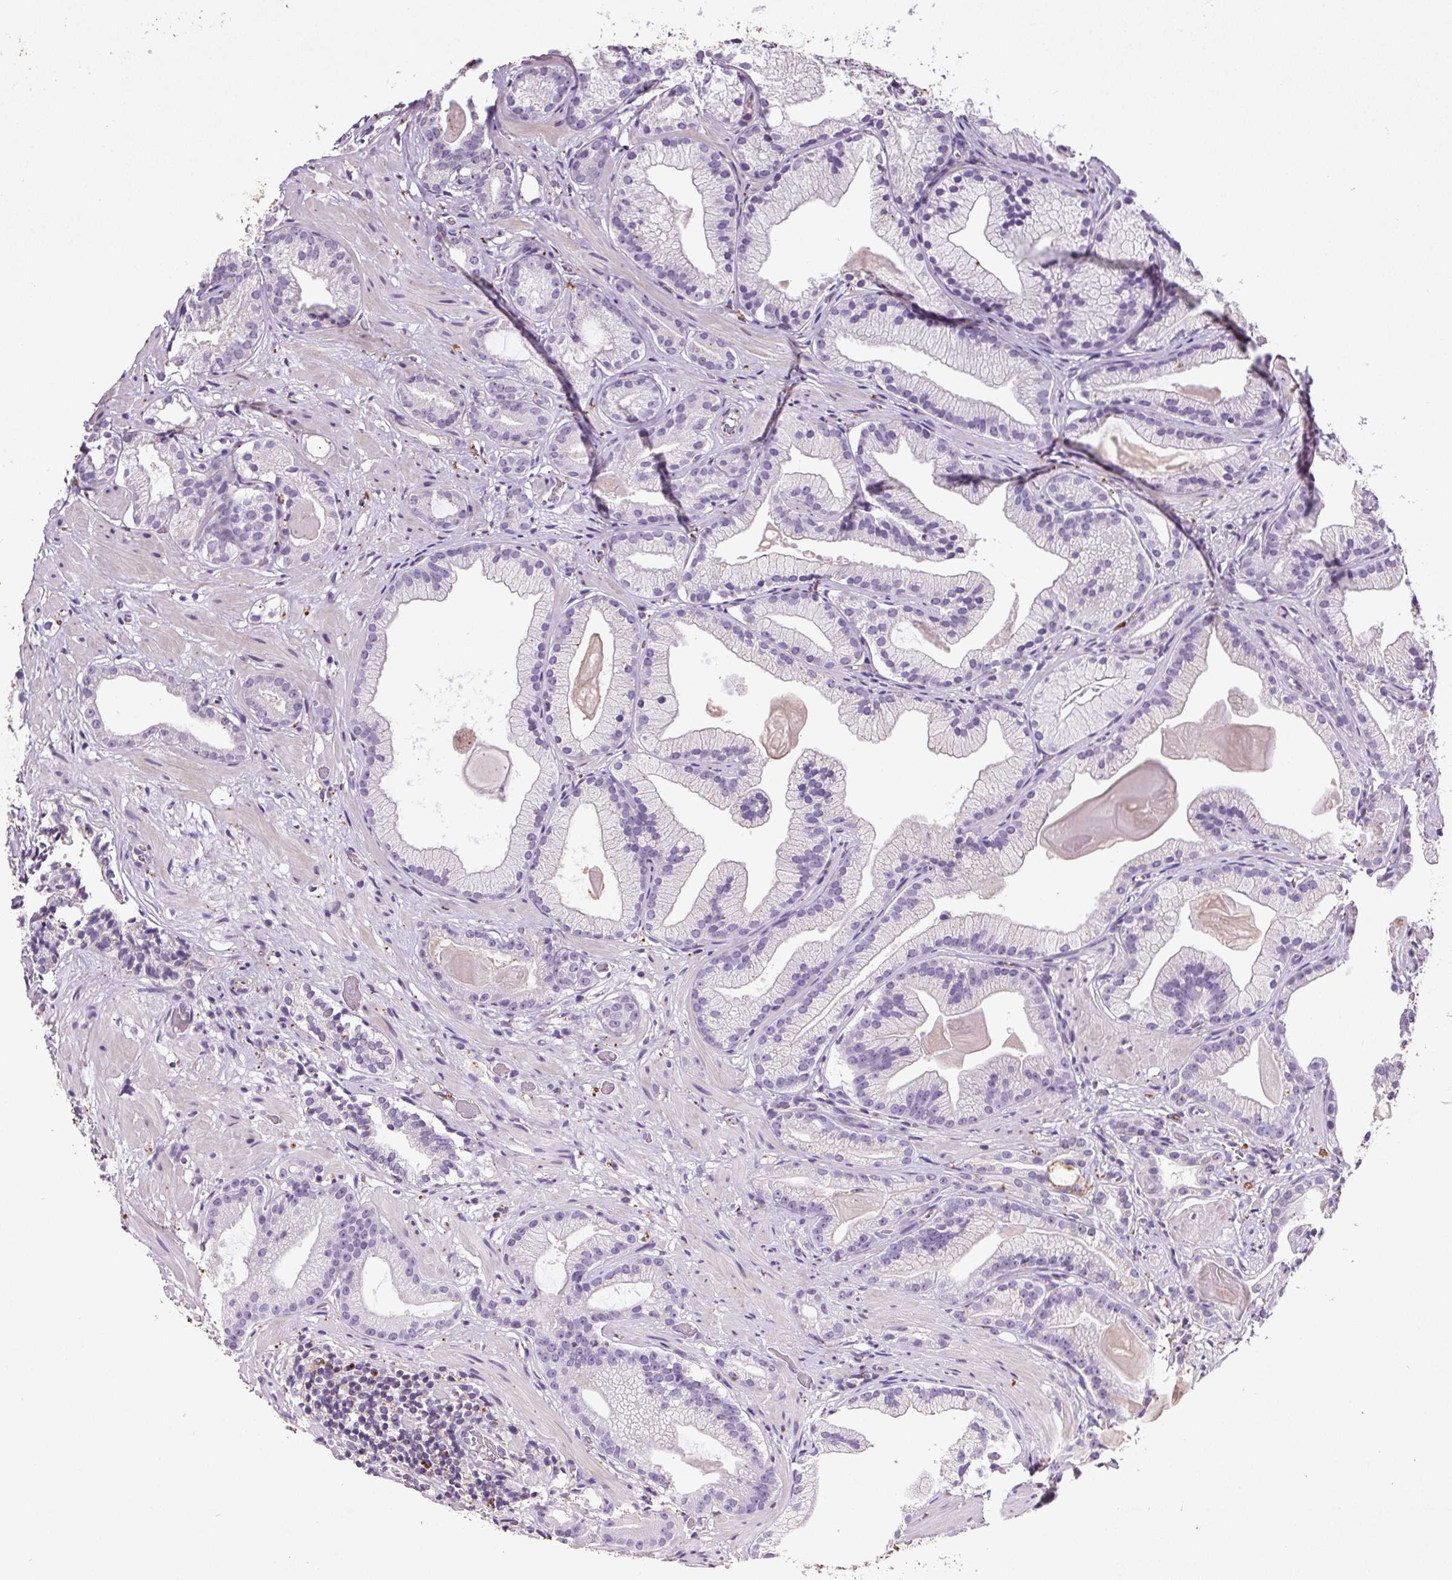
{"staining": {"intensity": "negative", "quantity": "none", "location": "none"}, "tissue": "prostate cancer", "cell_type": "Tumor cells", "image_type": "cancer", "snomed": [{"axis": "morphology", "description": "Adenocarcinoma, Low grade"}, {"axis": "topography", "description": "Prostate"}], "caption": "Photomicrograph shows no protein positivity in tumor cells of prostate low-grade adenocarcinoma tissue. (DAB (3,3'-diaminobenzidine) immunohistochemistry (IHC) with hematoxylin counter stain).", "gene": "C19orf84", "patient": {"sex": "male", "age": 57}}